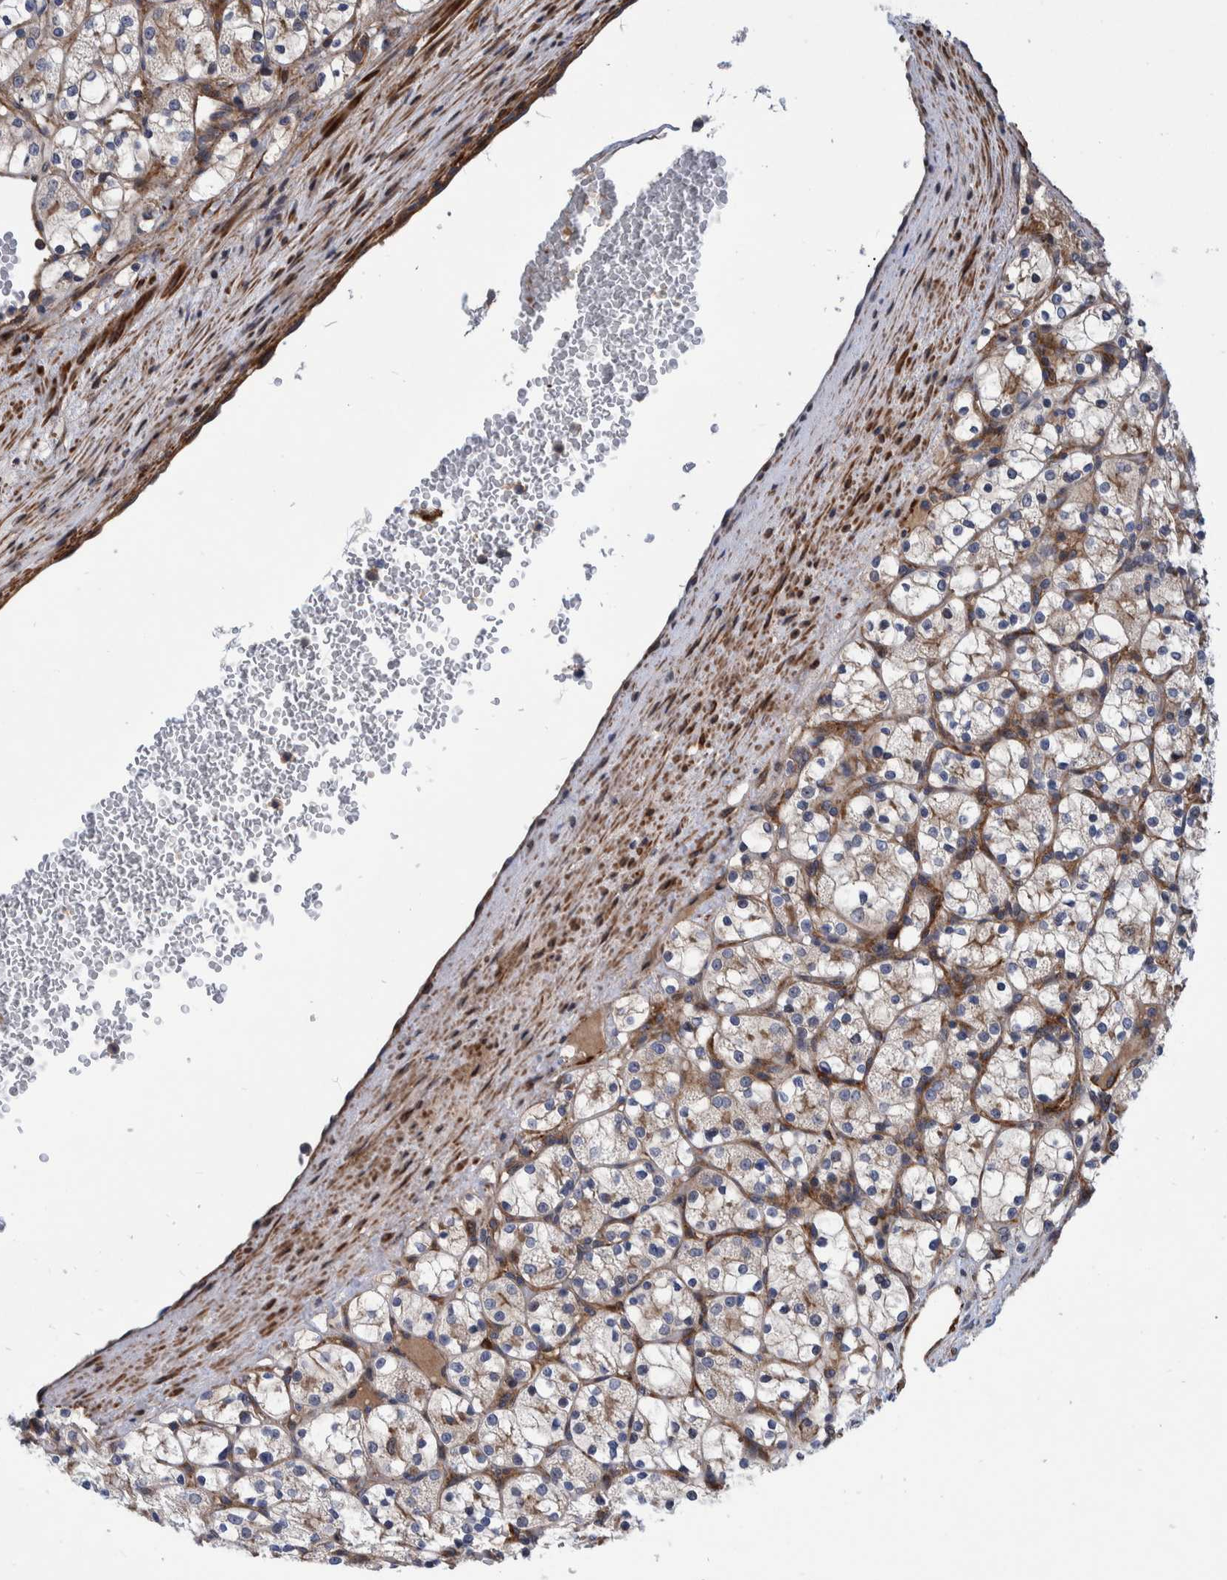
{"staining": {"intensity": "weak", "quantity": ">75%", "location": "cytoplasmic/membranous"}, "tissue": "renal cancer", "cell_type": "Tumor cells", "image_type": "cancer", "snomed": [{"axis": "morphology", "description": "Adenocarcinoma, NOS"}, {"axis": "topography", "description": "Kidney"}], "caption": "Immunohistochemistry (IHC) (DAB) staining of adenocarcinoma (renal) reveals weak cytoplasmic/membranous protein staining in about >75% of tumor cells. (brown staining indicates protein expression, while blue staining denotes nuclei).", "gene": "GRPEL2", "patient": {"sex": "female", "age": 69}}